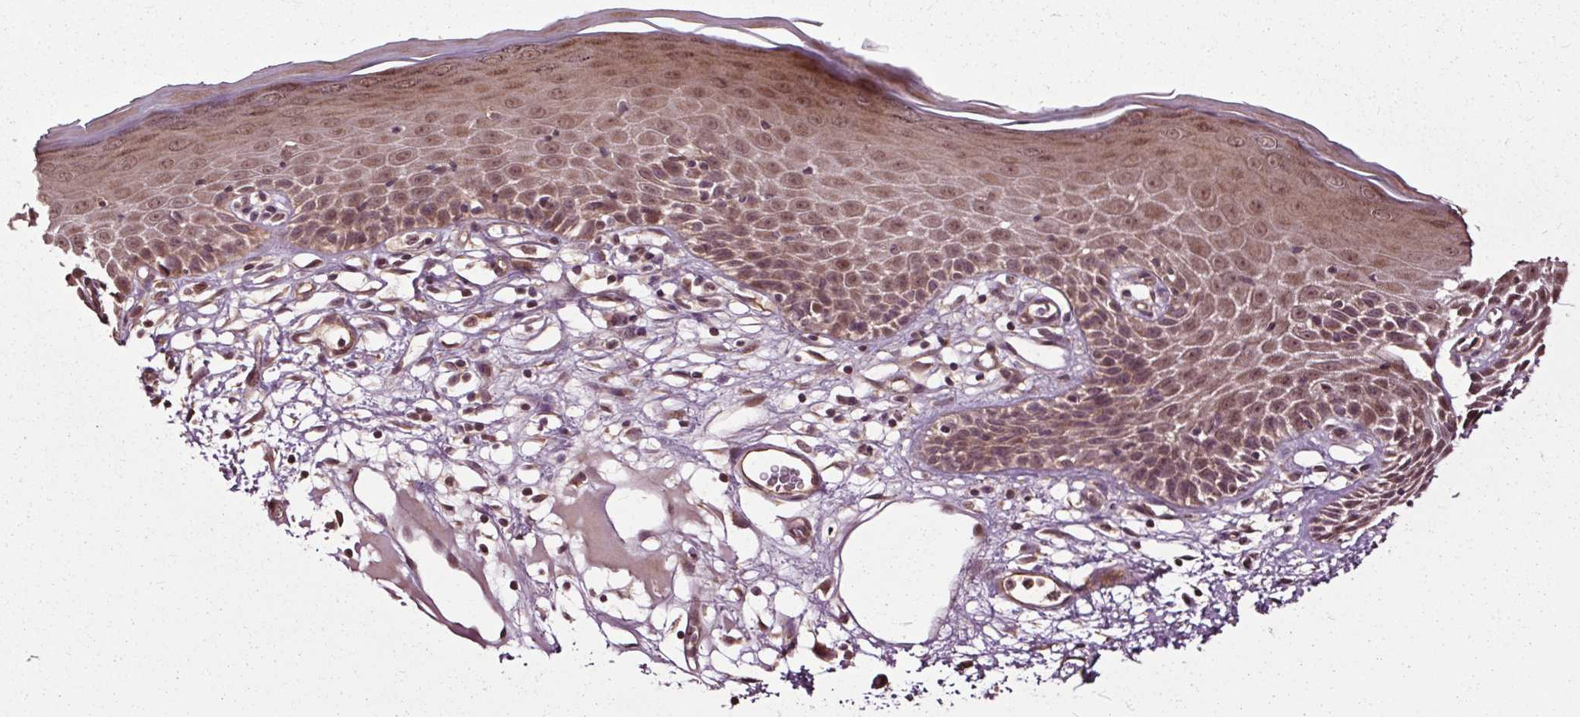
{"staining": {"intensity": "moderate", "quantity": ">75%", "location": "nuclear"}, "tissue": "skin", "cell_type": "Epidermal cells", "image_type": "normal", "snomed": [{"axis": "morphology", "description": "Normal tissue, NOS"}, {"axis": "topography", "description": "Vulva"}], "caption": "Skin stained for a protein exhibits moderate nuclear positivity in epidermal cells. The protein is stained brown, and the nuclei are stained in blue (DAB IHC with brightfield microscopy, high magnification).", "gene": "CEP95", "patient": {"sex": "female", "age": 68}}